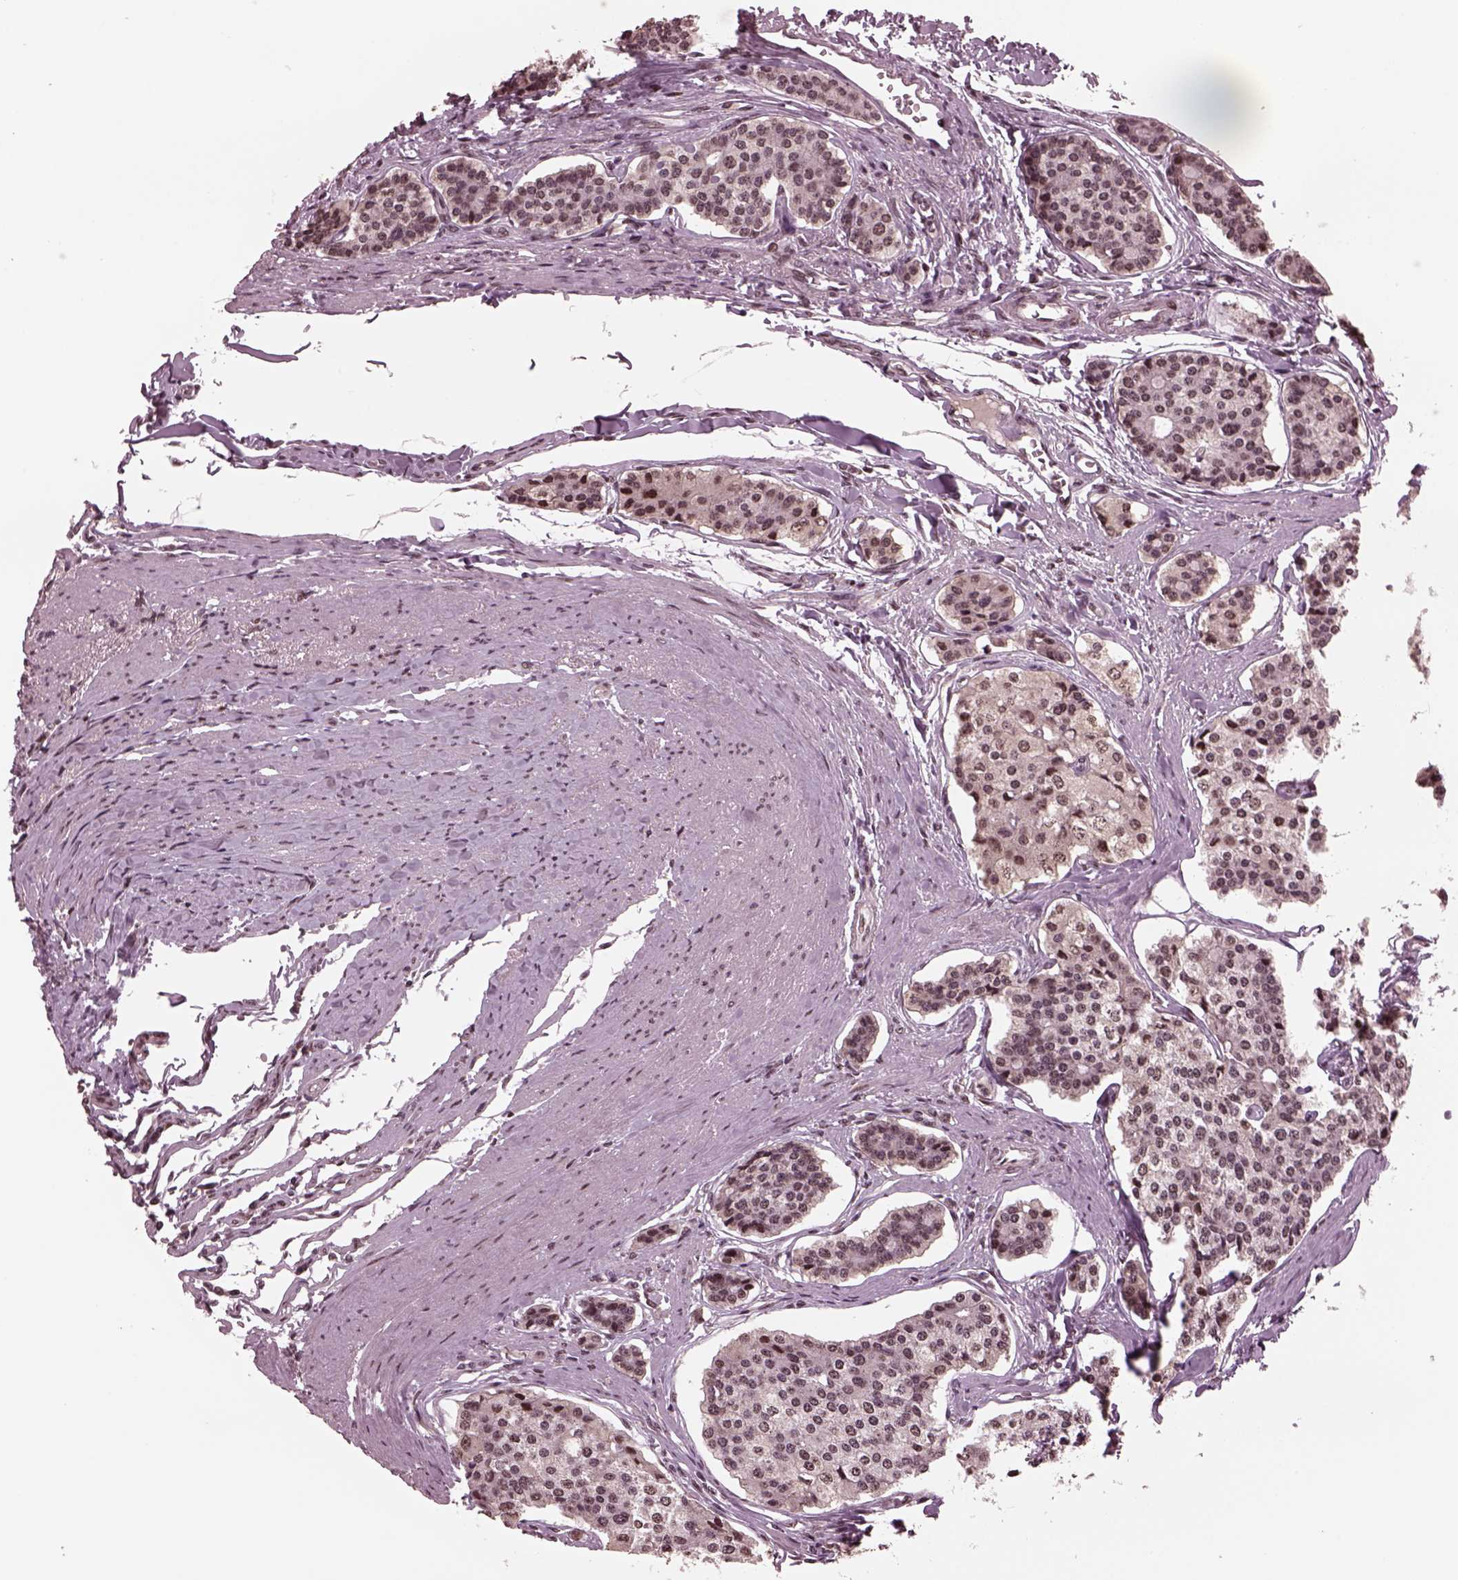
{"staining": {"intensity": "weak", "quantity": "<25%", "location": "nuclear"}, "tissue": "carcinoid", "cell_type": "Tumor cells", "image_type": "cancer", "snomed": [{"axis": "morphology", "description": "Carcinoid, malignant, NOS"}, {"axis": "topography", "description": "Small intestine"}], "caption": "Immunohistochemistry (IHC) image of human carcinoid (malignant) stained for a protein (brown), which reveals no staining in tumor cells.", "gene": "NAP1L5", "patient": {"sex": "female", "age": 65}}